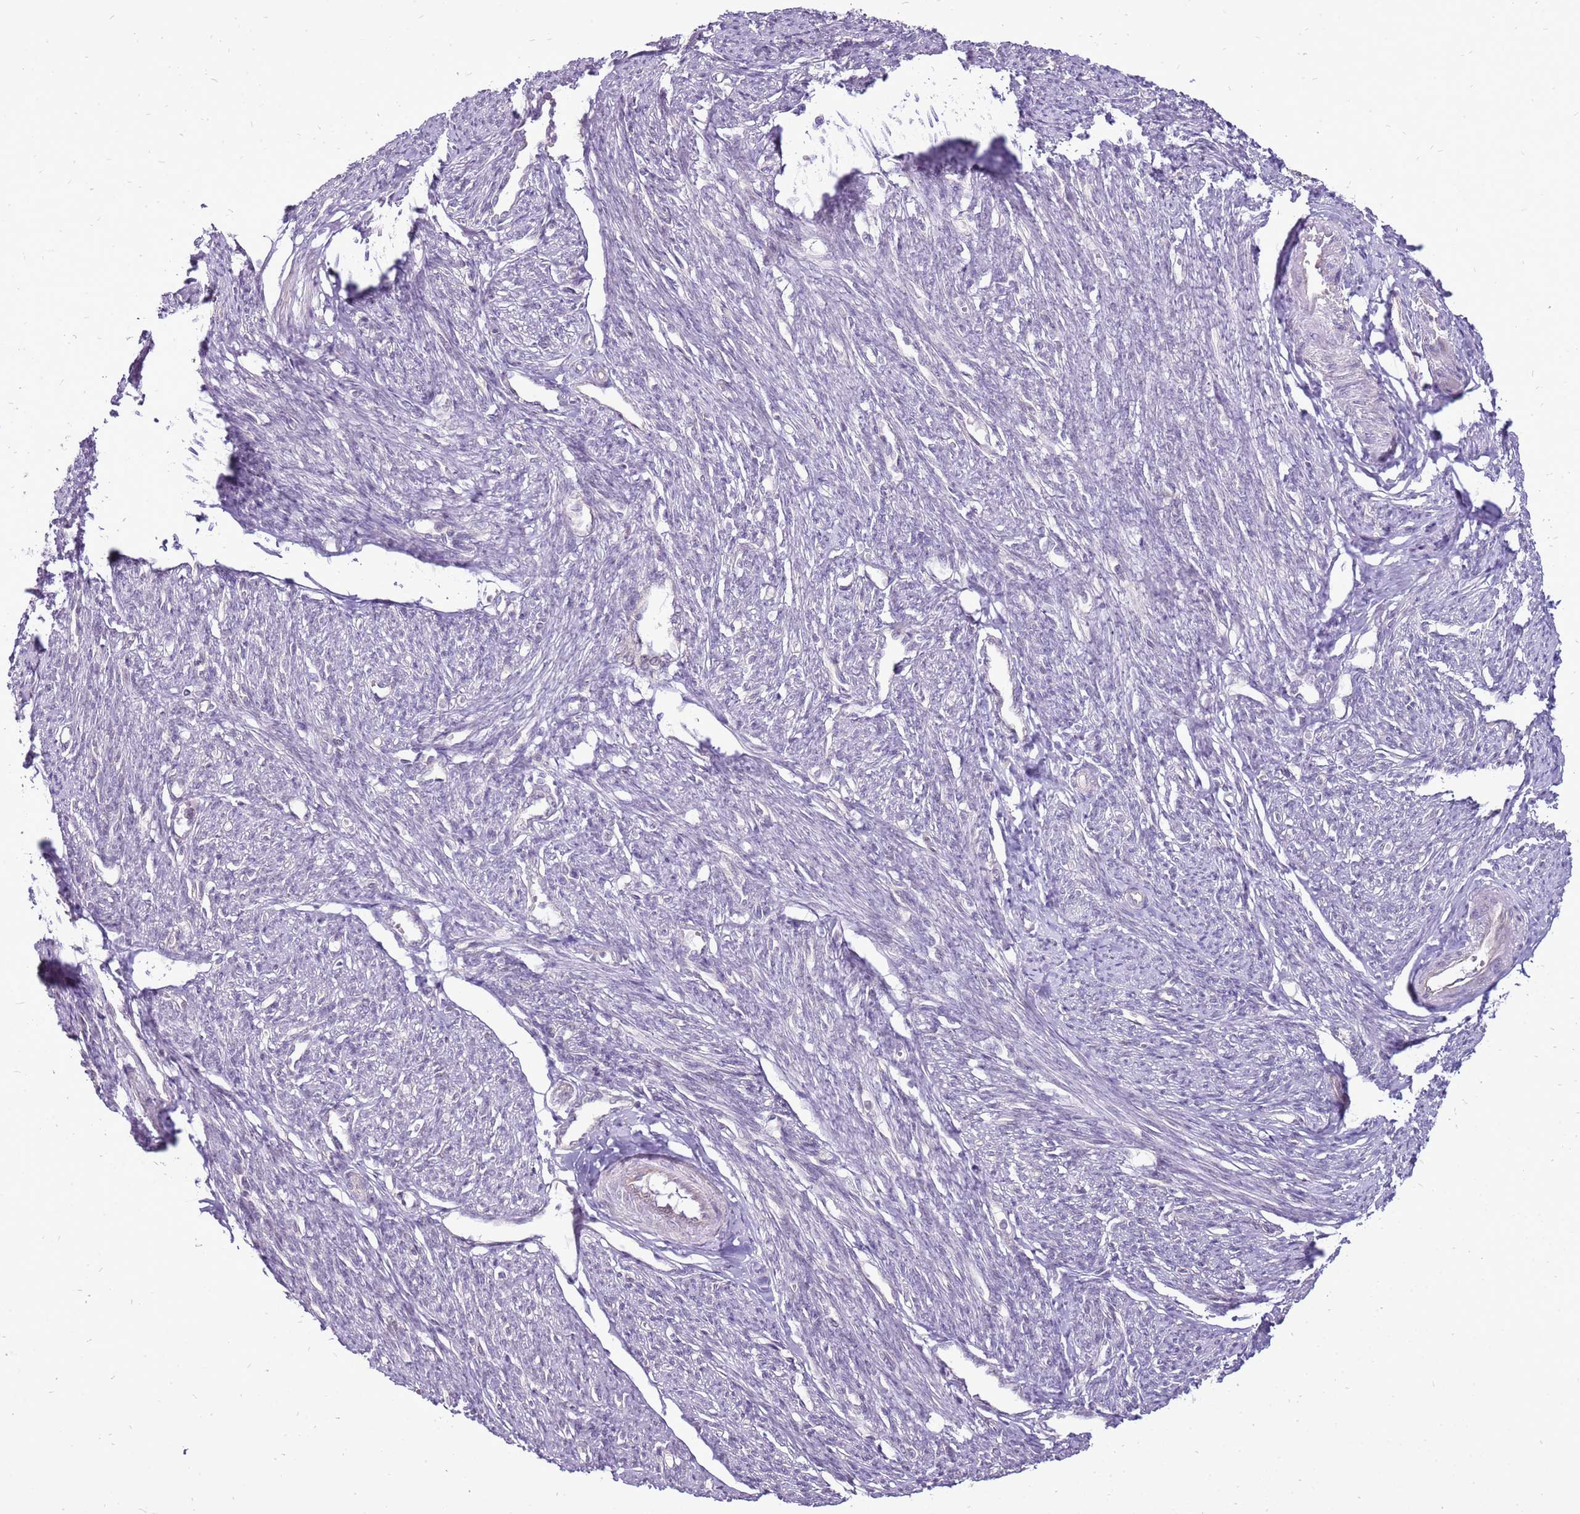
{"staining": {"intensity": "negative", "quantity": "none", "location": "none"}, "tissue": "smooth muscle", "cell_type": "Smooth muscle cells", "image_type": "normal", "snomed": [{"axis": "morphology", "description": "Normal tissue, NOS"}, {"axis": "topography", "description": "Smooth muscle"}, {"axis": "topography", "description": "Uterus"}], "caption": "This is a image of immunohistochemistry staining of normal smooth muscle, which shows no staining in smooth muscle cells. (IHC, brightfield microscopy, high magnification).", "gene": "UGGT2", "patient": {"sex": "female", "age": 59}}